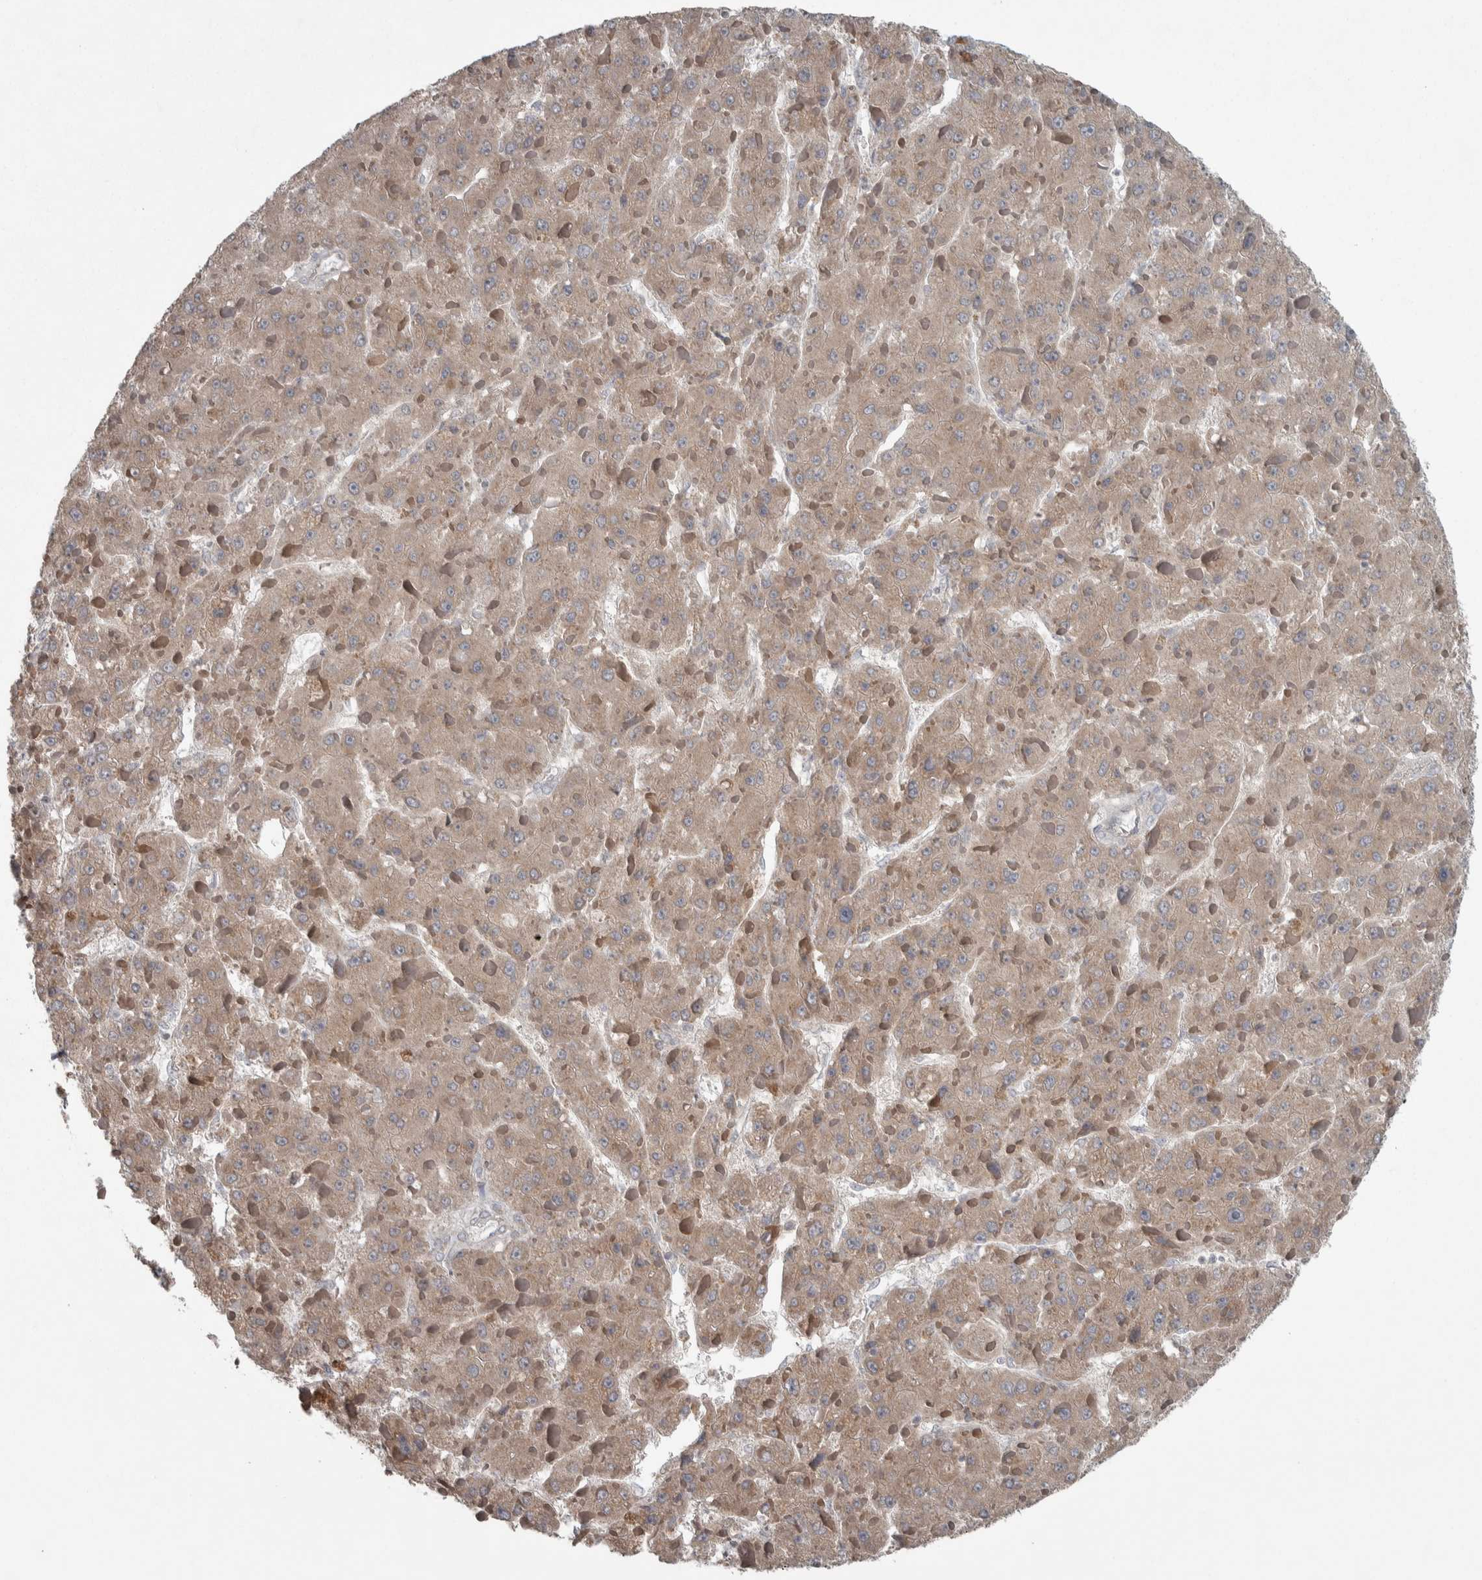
{"staining": {"intensity": "weak", "quantity": ">75%", "location": "cytoplasmic/membranous"}, "tissue": "liver cancer", "cell_type": "Tumor cells", "image_type": "cancer", "snomed": [{"axis": "morphology", "description": "Carcinoma, Hepatocellular, NOS"}, {"axis": "topography", "description": "Liver"}], "caption": "A brown stain highlights weak cytoplasmic/membranous staining of a protein in human hepatocellular carcinoma (liver) tumor cells. Ihc stains the protein in brown and the nuclei are stained blue.", "gene": "SRP68", "patient": {"sex": "female", "age": 73}}